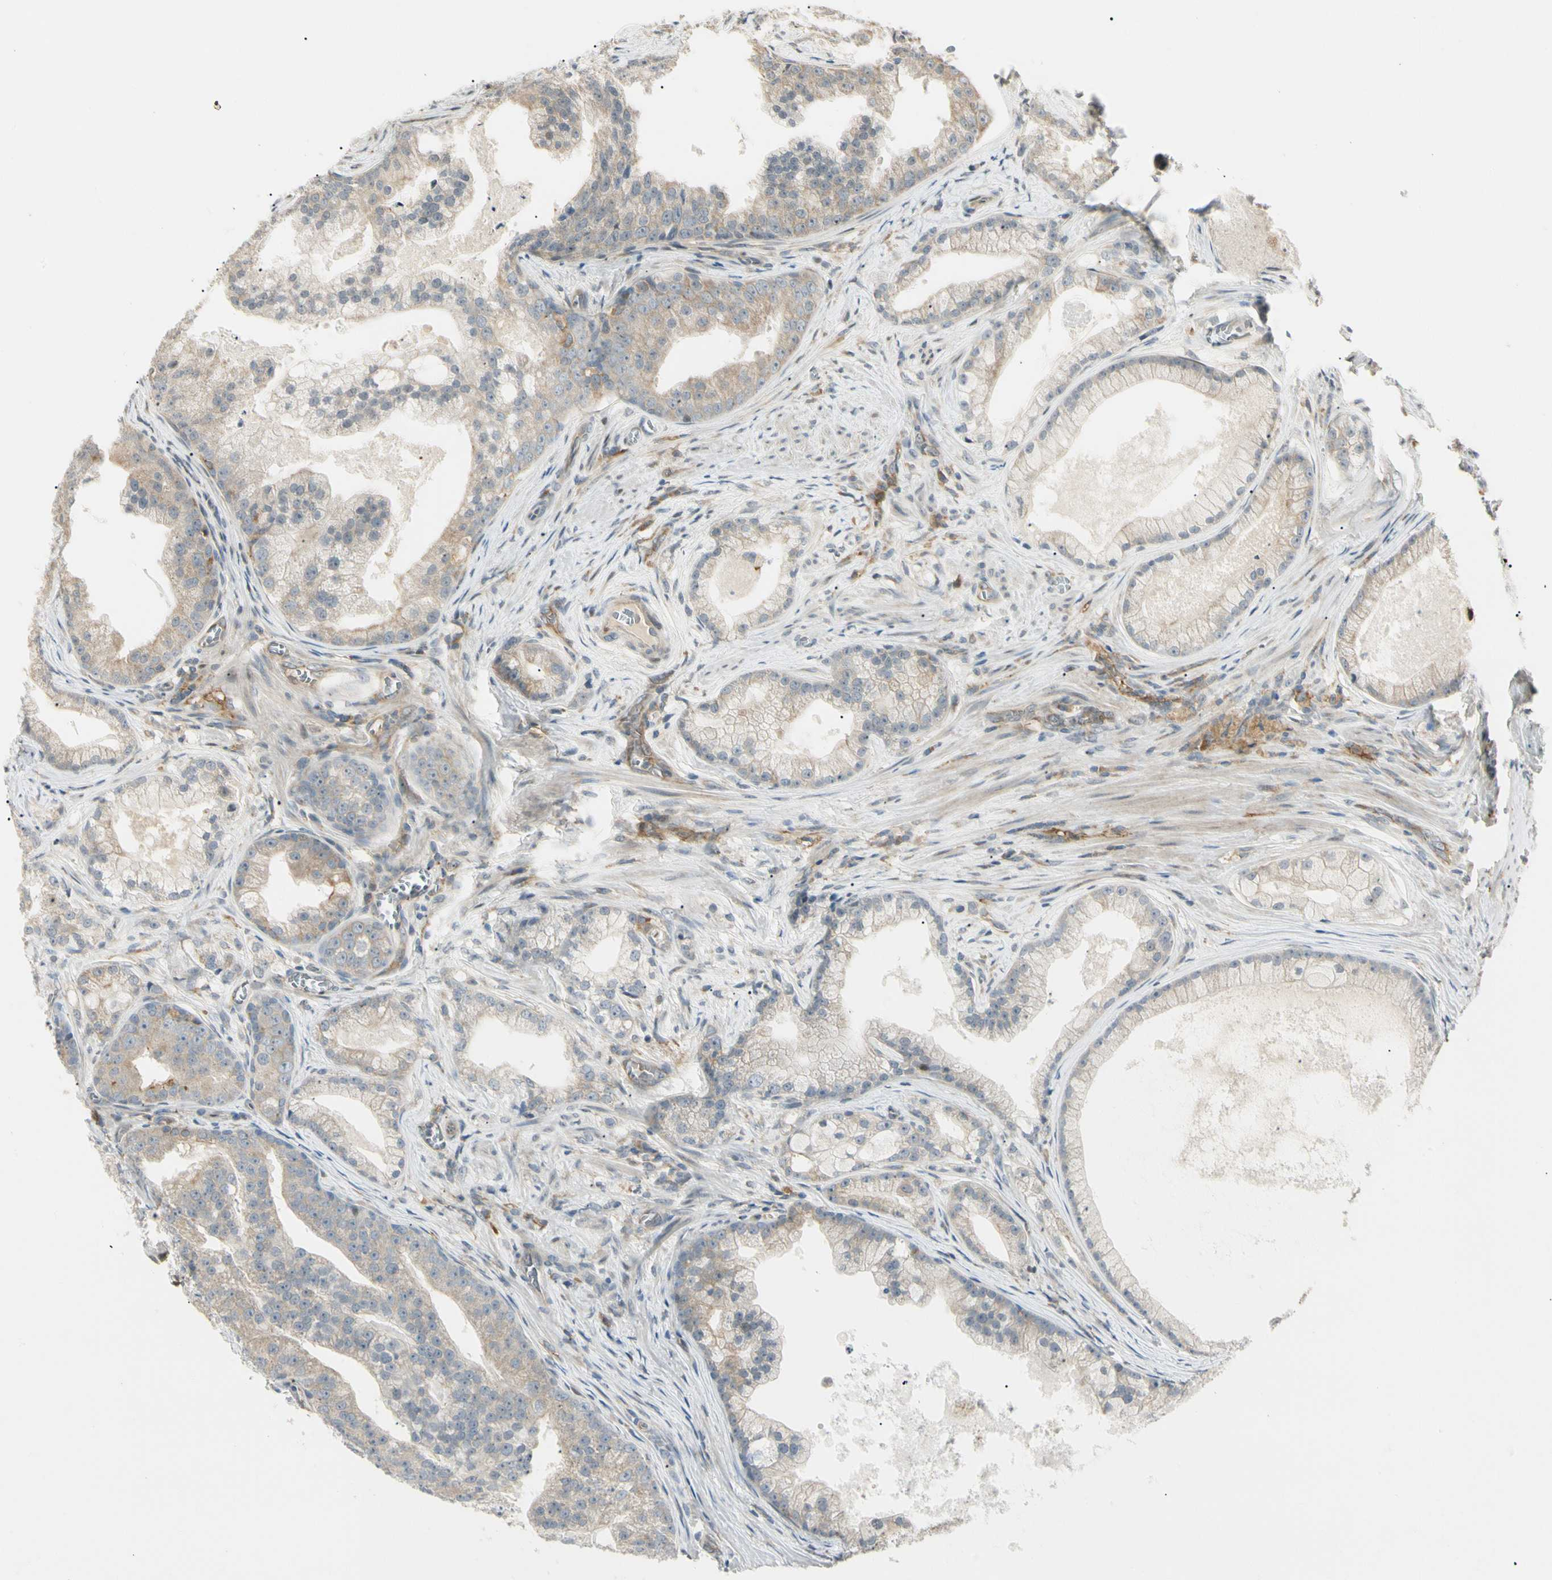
{"staining": {"intensity": "weak", "quantity": "<25%", "location": "cytoplasmic/membranous"}, "tissue": "prostate cancer", "cell_type": "Tumor cells", "image_type": "cancer", "snomed": [{"axis": "morphology", "description": "Adenocarcinoma, Low grade"}, {"axis": "topography", "description": "Prostate"}], "caption": "High magnification brightfield microscopy of low-grade adenocarcinoma (prostate) stained with DAB (3,3'-diaminobenzidine) (brown) and counterstained with hematoxylin (blue): tumor cells show no significant staining.", "gene": "FNDC3B", "patient": {"sex": "male", "age": 59}}